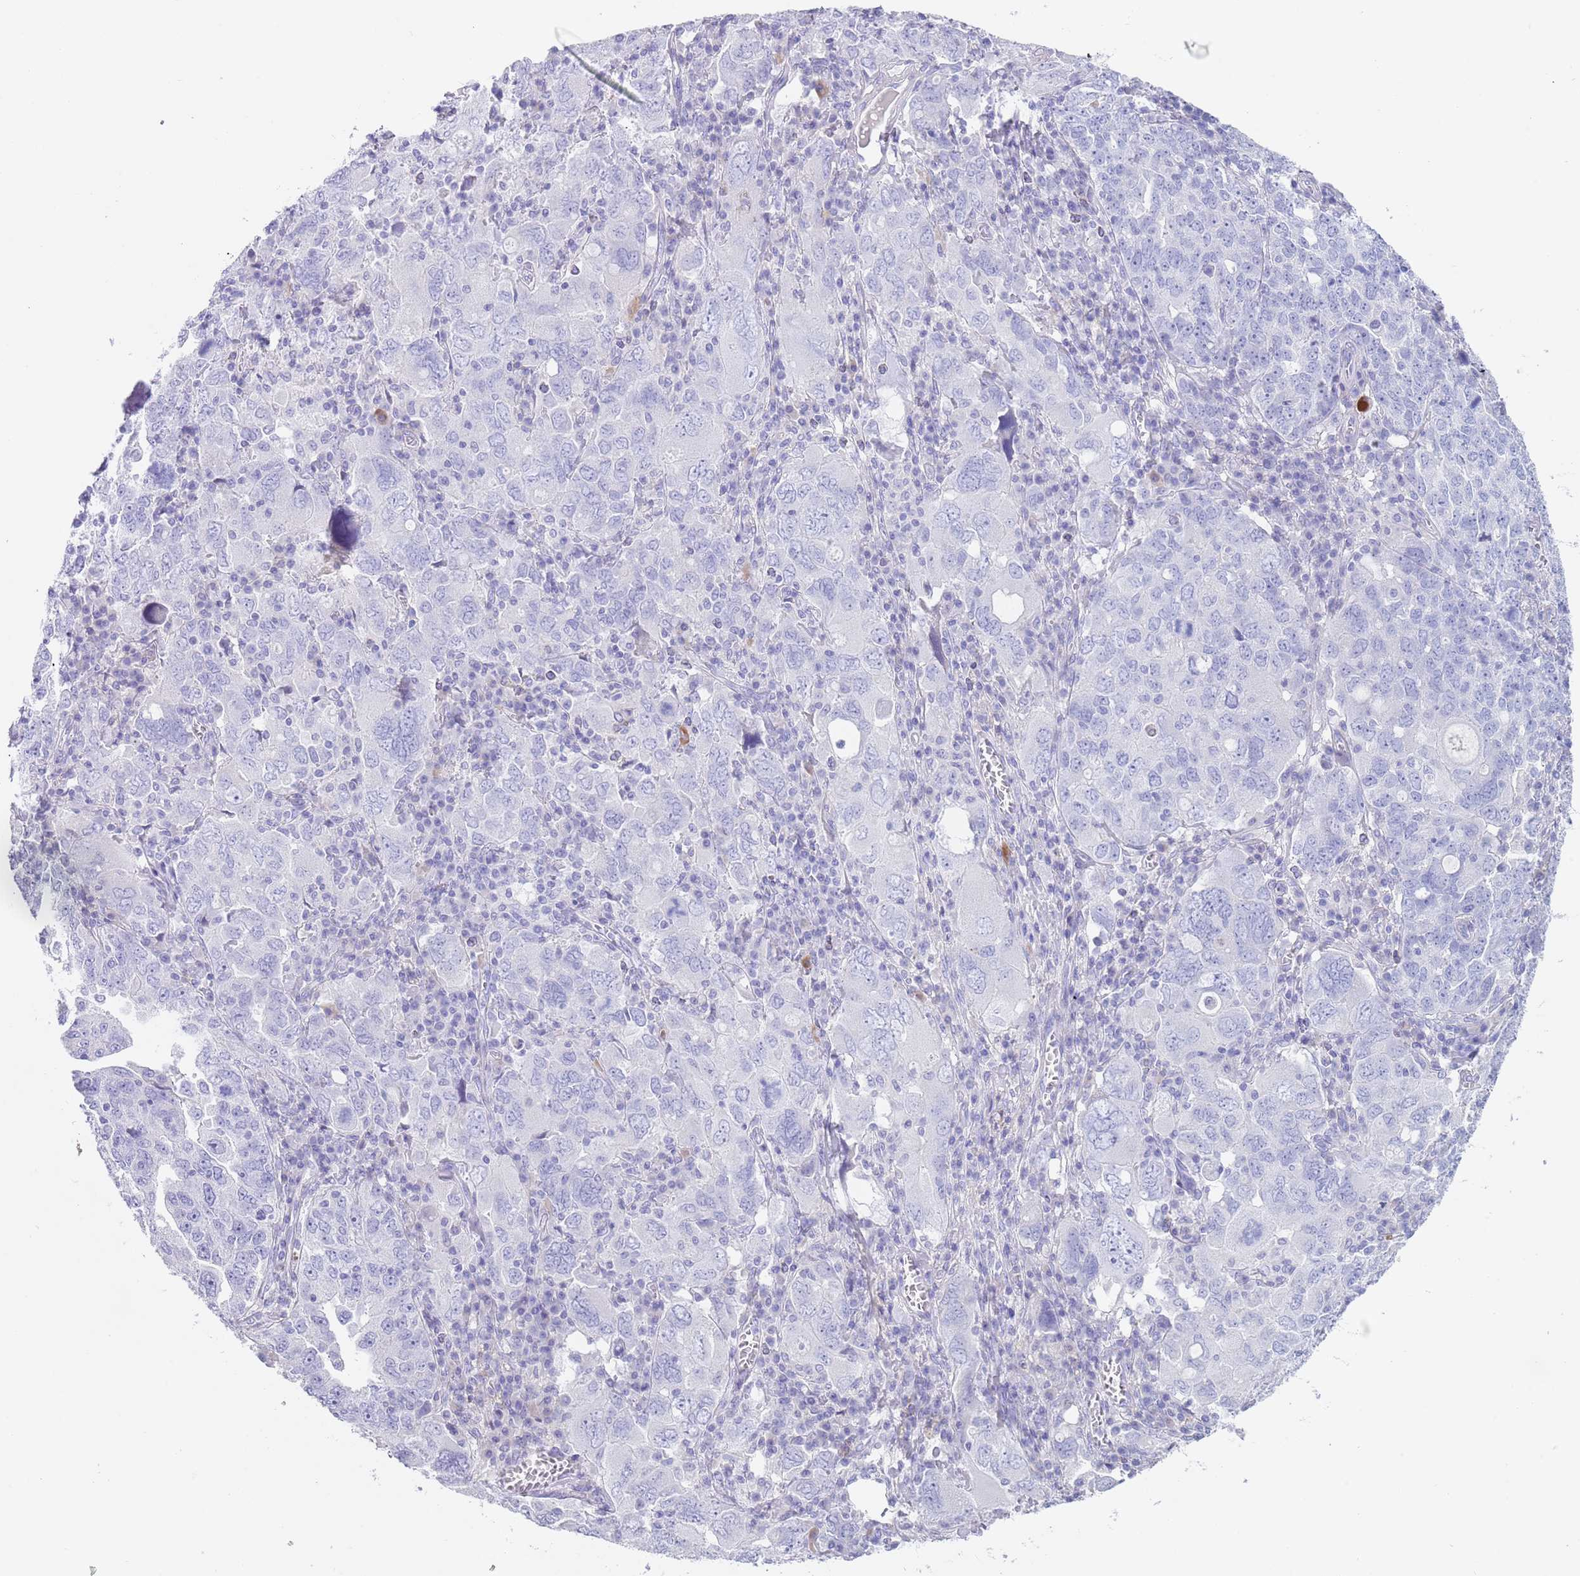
{"staining": {"intensity": "negative", "quantity": "none", "location": "none"}, "tissue": "ovarian cancer", "cell_type": "Tumor cells", "image_type": "cancer", "snomed": [{"axis": "morphology", "description": "Carcinoma, endometroid"}, {"axis": "topography", "description": "Ovary"}], "caption": "A high-resolution histopathology image shows IHC staining of ovarian cancer, which reveals no significant positivity in tumor cells.", "gene": "CPXM2", "patient": {"sex": "female", "age": 62}}